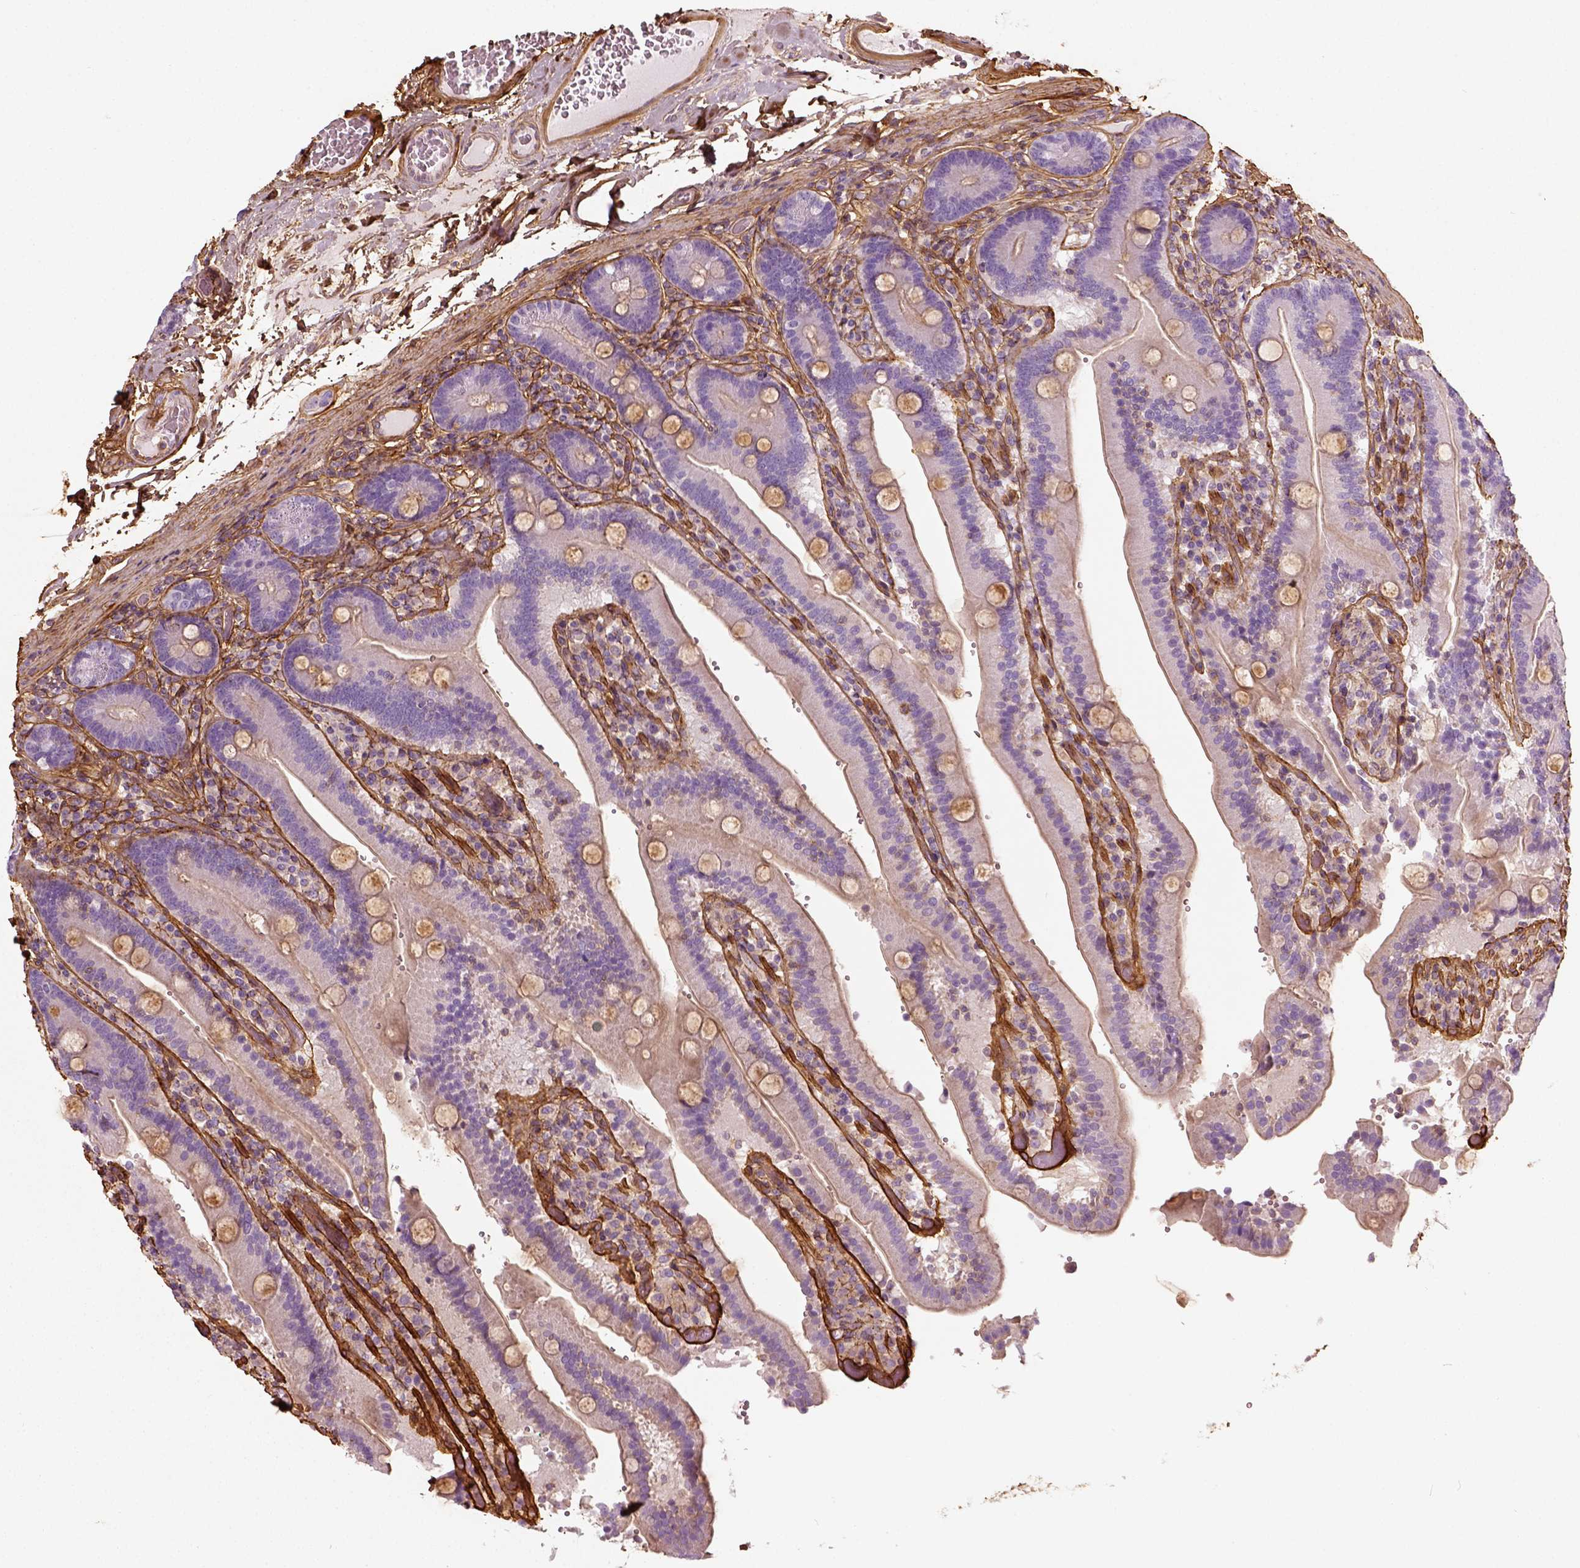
{"staining": {"intensity": "moderate", "quantity": "25%-75%", "location": "cytoplasmic/membranous"}, "tissue": "duodenum", "cell_type": "Glandular cells", "image_type": "normal", "snomed": [{"axis": "morphology", "description": "Normal tissue, NOS"}, {"axis": "topography", "description": "Duodenum"}], "caption": "Moderate cytoplasmic/membranous expression is appreciated in approximately 25%-75% of glandular cells in benign duodenum. The staining was performed using DAB, with brown indicating positive protein expression. Nuclei are stained blue with hematoxylin.", "gene": "COL6A2", "patient": {"sex": "female", "age": 62}}